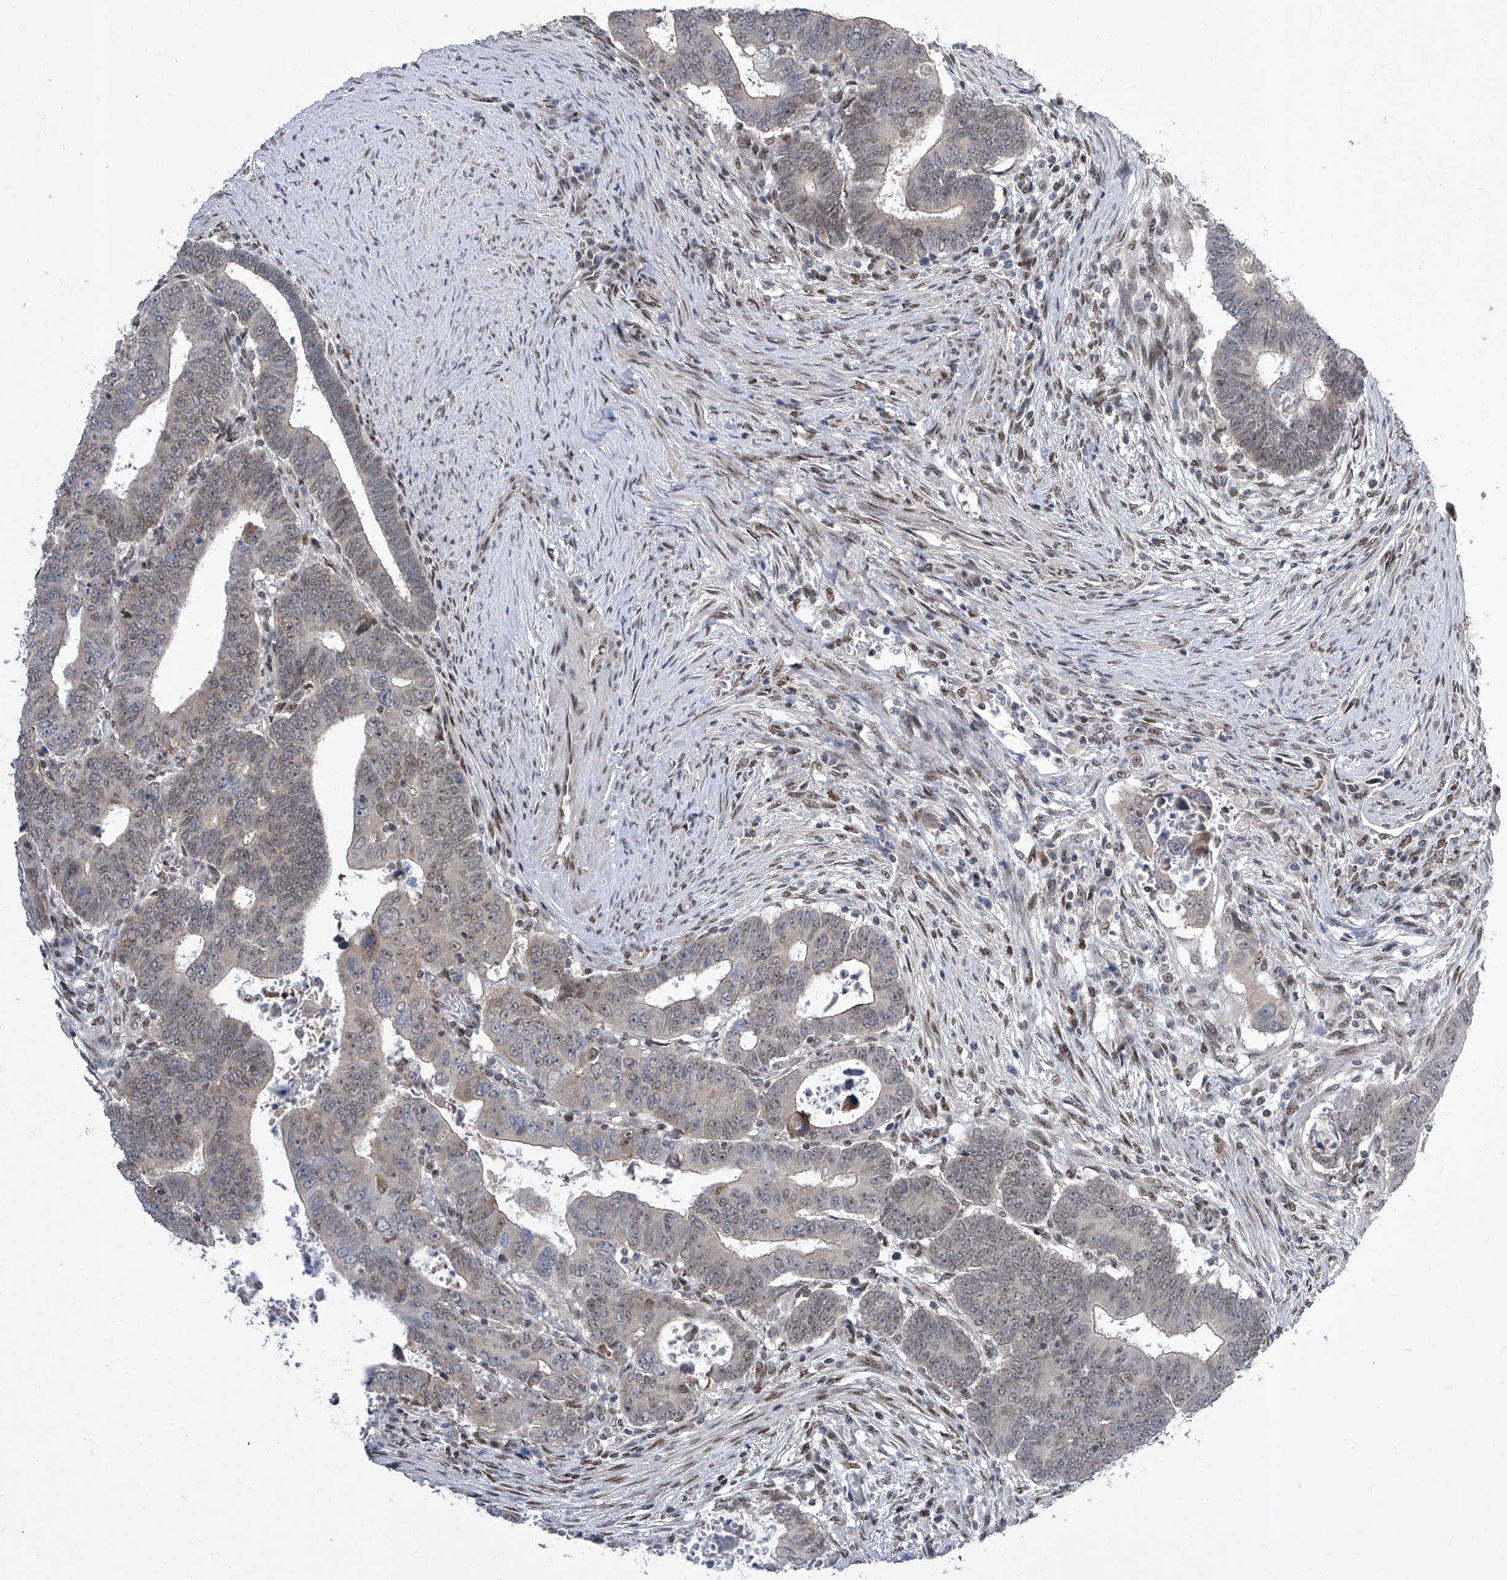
{"staining": {"intensity": "weak", "quantity": "<25%", "location": "nuclear"}, "tissue": "colorectal cancer", "cell_type": "Tumor cells", "image_type": "cancer", "snomed": [{"axis": "morphology", "description": "Normal tissue, NOS"}, {"axis": "morphology", "description": "Adenocarcinoma, NOS"}, {"axis": "topography", "description": "Rectum"}], "caption": "Immunohistochemistry (IHC) of colorectal adenocarcinoma shows no positivity in tumor cells. The staining was performed using DAB (3,3'-diaminobenzidine) to visualize the protein expression in brown, while the nuclei were stained in blue with hematoxylin (Magnification: 20x).", "gene": "CETN2", "patient": {"sex": "female", "age": 65}}